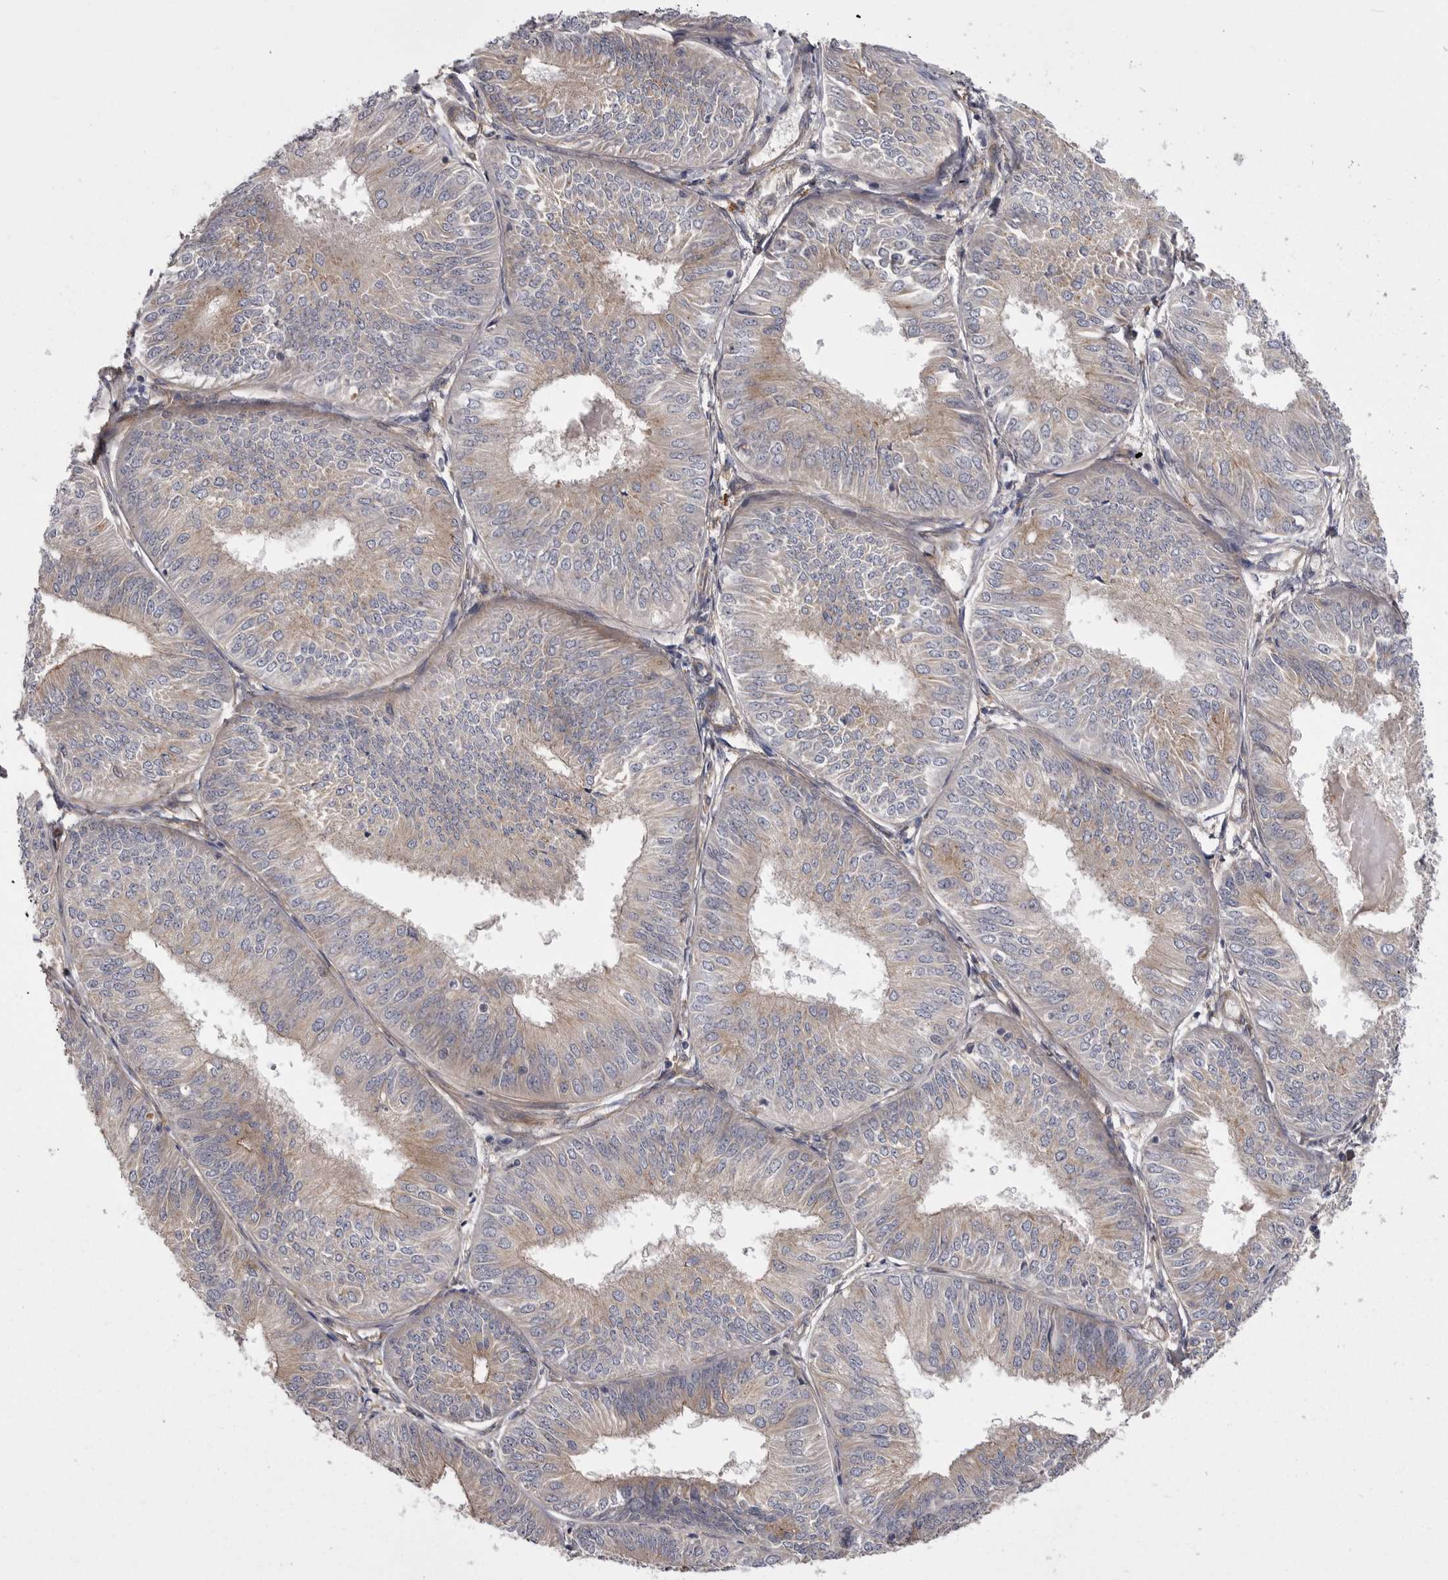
{"staining": {"intensity": "weak", "quantity": "<25%", "location": "cytoplasmic/membranous"}, "tissue": "endometrial cancer", "cell_type": "Tumor cells", "image_type": "cancer", "snomed": [{"axis": "morphology", "description": "Adenocarcinoma, NOS"}, {"axis": "topography", "description": "Endometrium"}], "caption": "Immunohistochemistry (IHC) of human endometrial cancer exhibits no positivity in tumor cells.", "gene": "OSBPL9", "patient": {"sex": "female", "age": 58}}